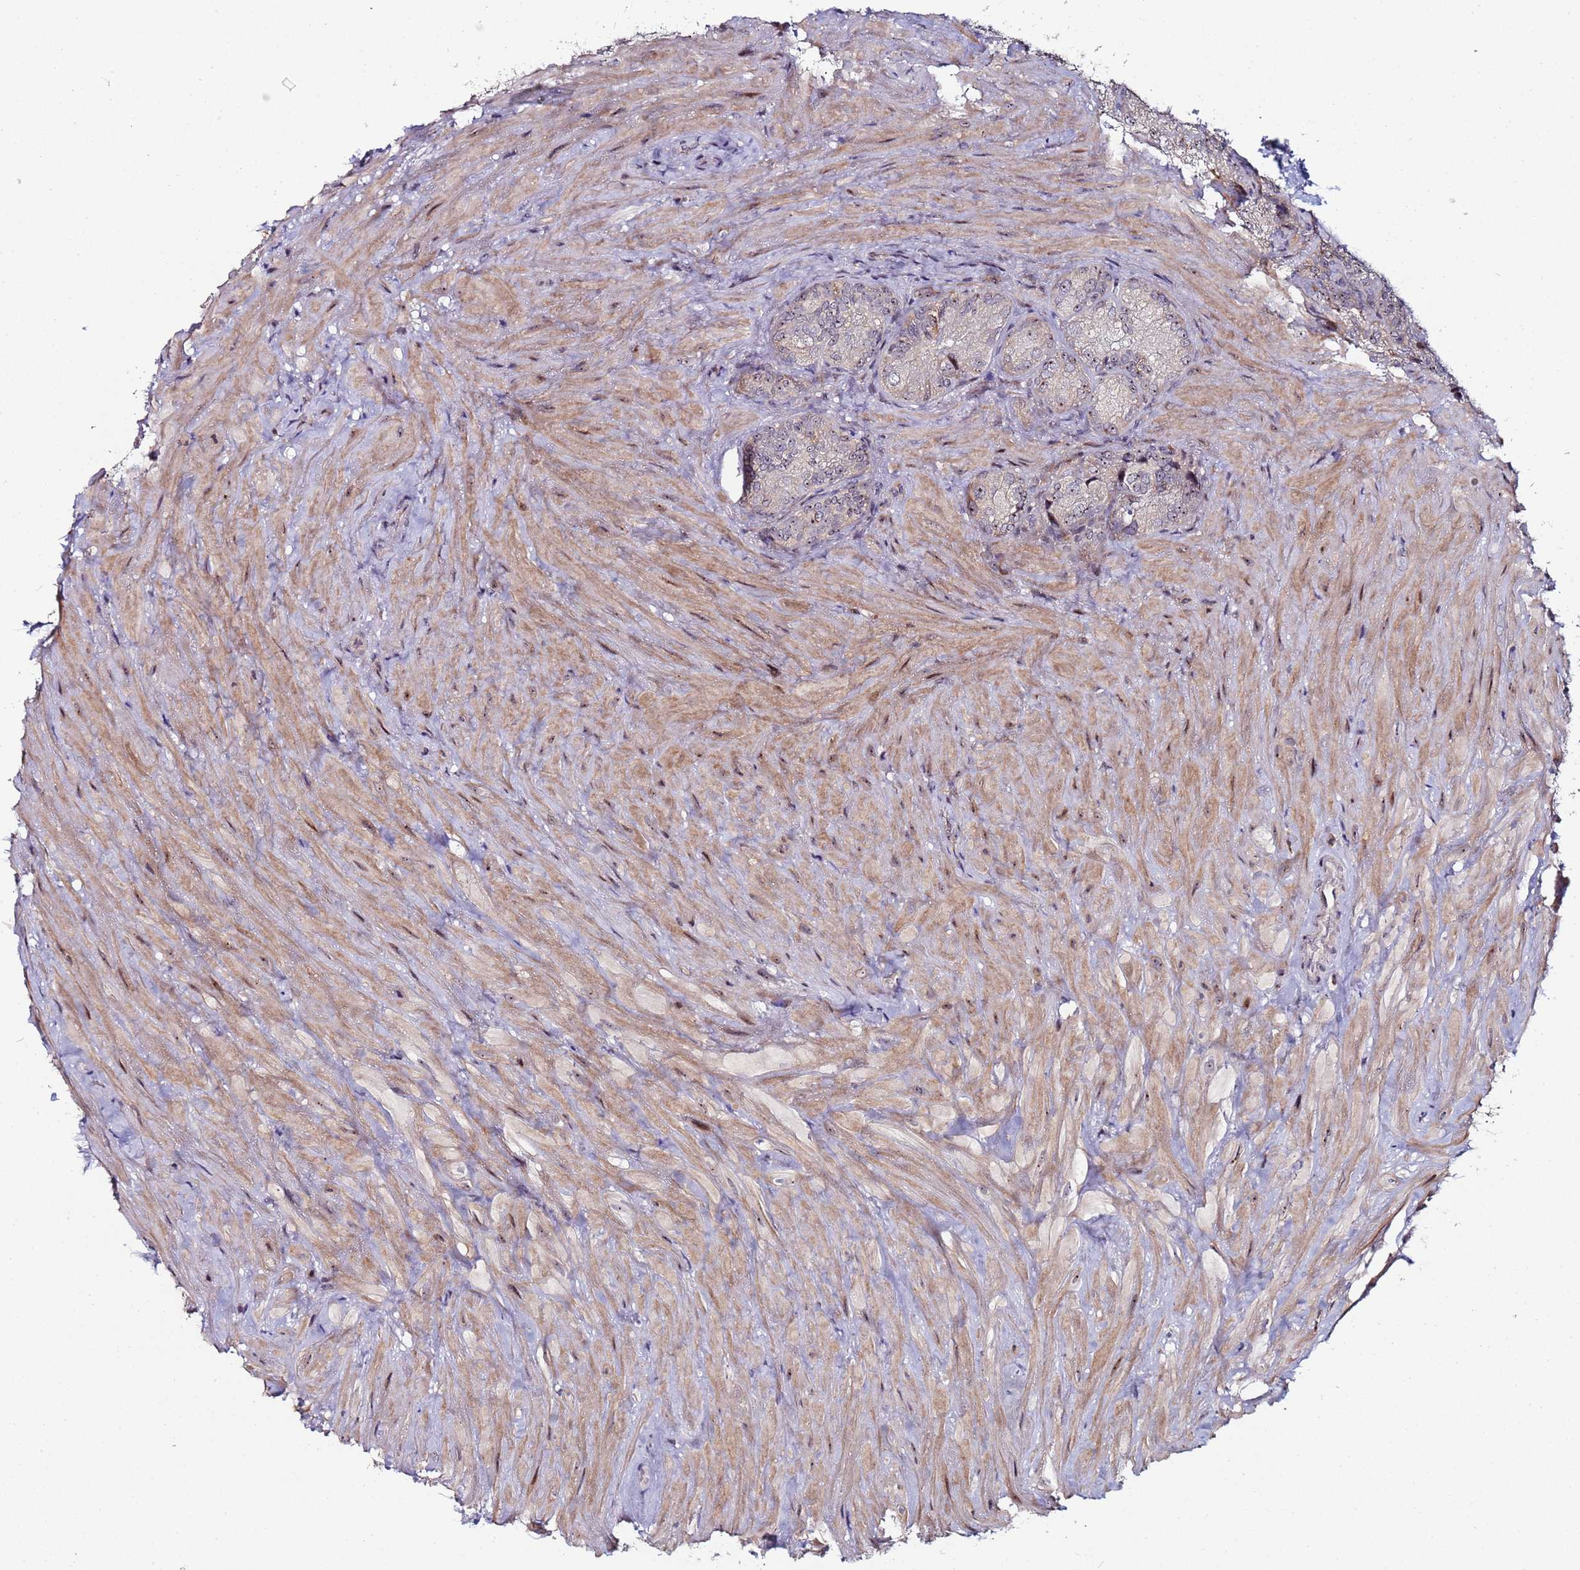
{"staining": {"intensity": "moderate", "quantity": "25%-75%", "location": "nuclear"}, "tissue": "seminal vesicle", "cell_type": "Glandular cells", "image_type": "normal", "snomed": [{"axis": "morphology", "description": "Normal tissue, NOS"}, {"axis": "topography", "description": "Seminal veicle"}], "caption": "Immunohistochemical staining of normal seminal vesicle exhibits 25%-75% levels of moderate nuclear protein staining in approximately 25%-75% of glandular cells.", "gene": "KRI1", "patient": {"sex": "male", "age": 62}}